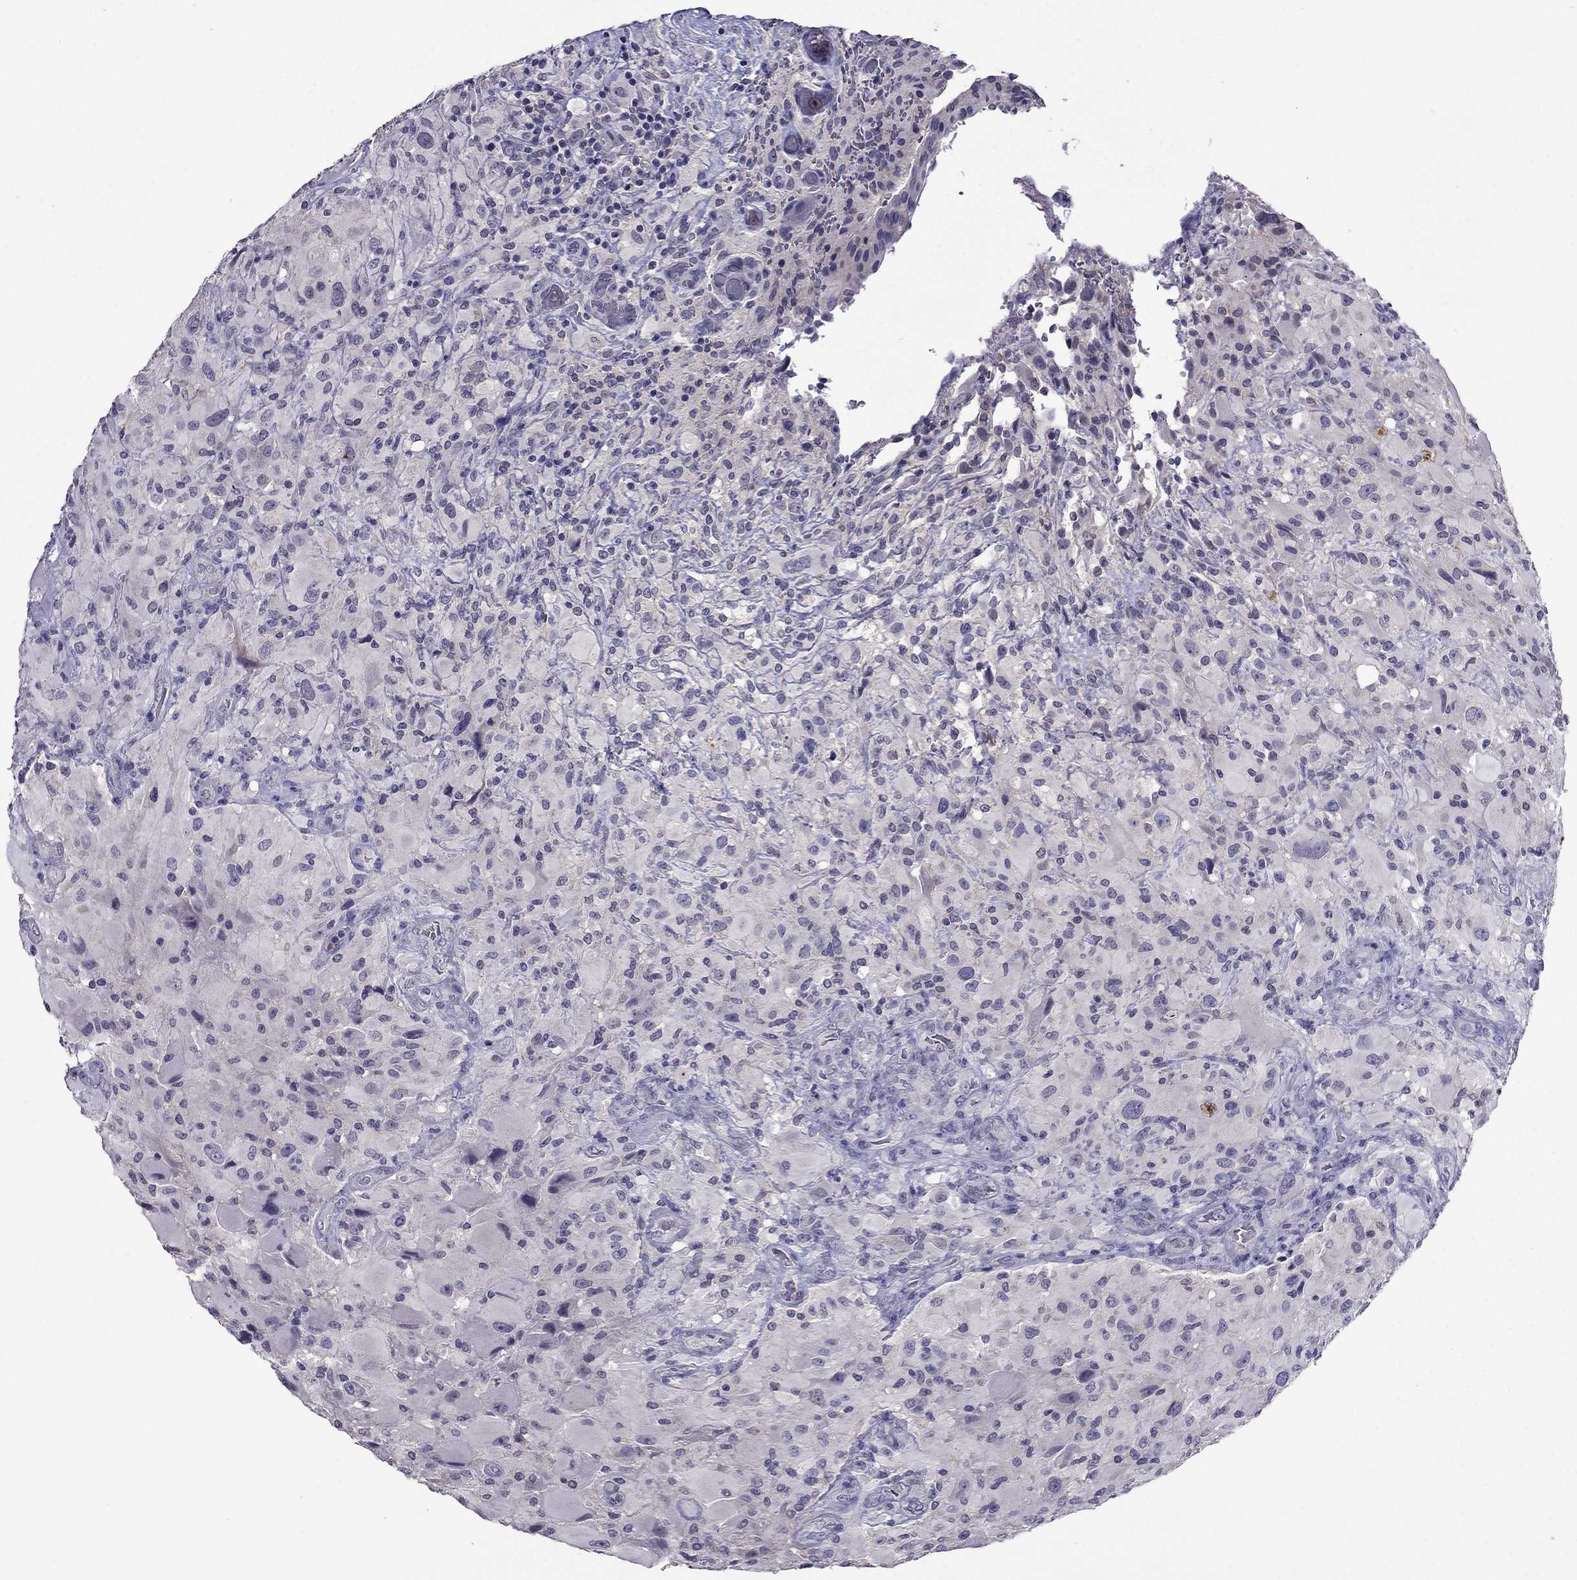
{"staining": {"intensity": "negative", "quantity": "none", "location": "none"}, "tissue": "glioma", "cell_type": "Tumor cells", "image_type": "cancer", "snomed": [{"axis": "morphology", "description": "Glioma, malignant, High grade"}, {"axis": "topography", "description": "Cerebral cortex"}], "caption": "This is an immunohistochemistry (IHC) photomicrograph of glioma. There is no positivity in tumor cells.", "gene": "AQP9", "patient": {"sex": "male", "age": 35}}